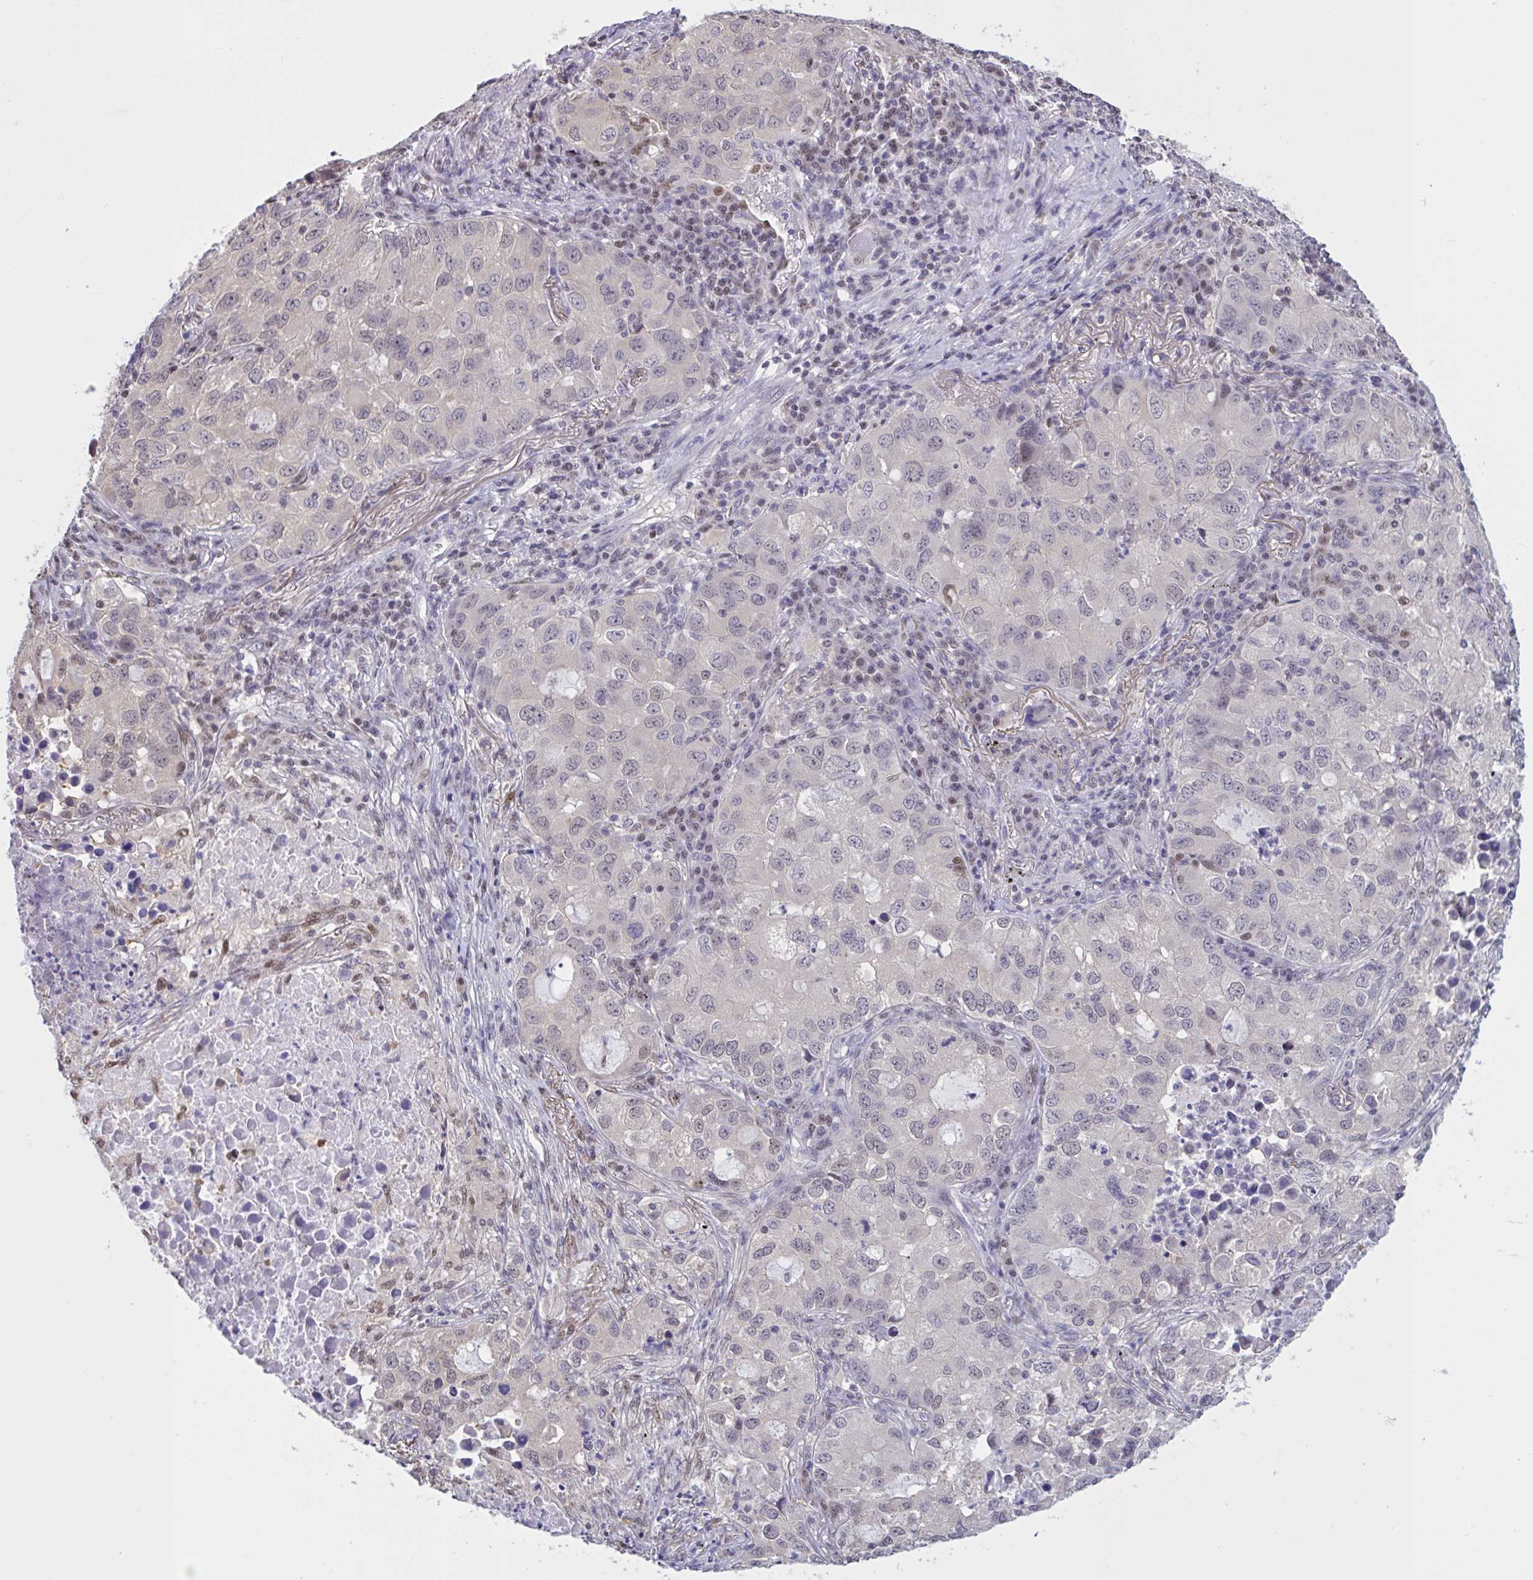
{"staining": {"intensity": "negative", "quantity": "none", "location": "none"}, "tissue": "lung cancer", "cell_type": "Tumor cells", "image_type": "cancer", "snomed": [{"axis": "morphology", "description": "Normal morphology"}, {"axis": "morphology", "description": "Adenocarcinoma, NOS"}, {"axis": "topography", "description": "Lymph node"}, {"axis": "topography", "description": "Lung"}], "caption": "IHC of human lung adenocarcinoma displays no staining in tumor cells.", "gene": "RBL1", "patient": {"sex": "female", "age": 51}}